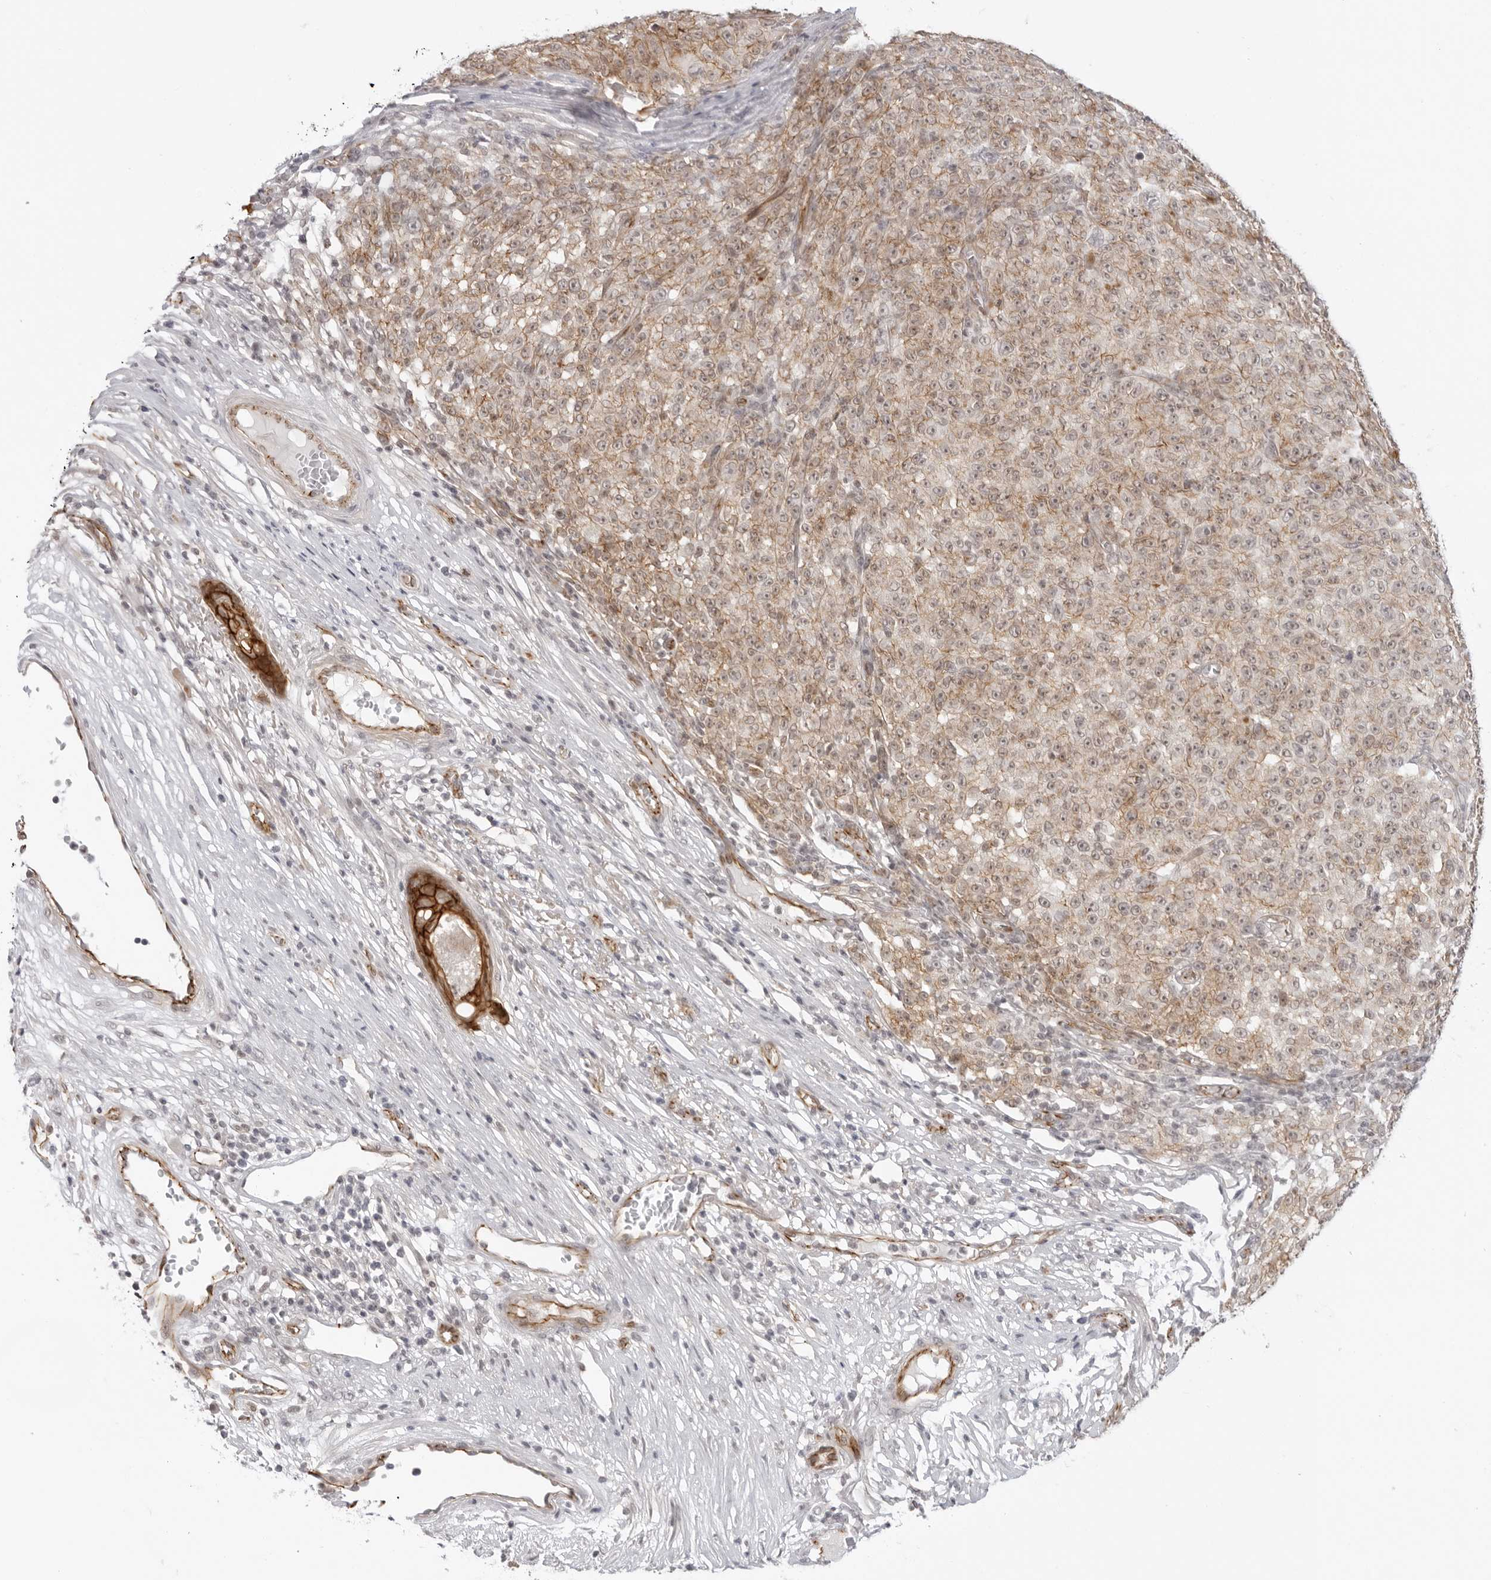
{"staining": {"intensity": "weak", "quantity": ">75%", "location": "cytoplasmic/membranous"}, "tissue": "melanoma", "cell_type": "Tumor cells", "image_type": "cancer", "snomed": [{"axis": "morphology", "description": "Malignant melanoma, NOS"}, {"axis": "topography", "description": "Skin"}], "caption": "The histopathology image reveals staining of melanoma, revealing weak cytoplasmic/membranous protein staining (brown color) within tumor cells.", "gene": "TRAPPC3", "patient": {"sex": "female", "age": 82}}